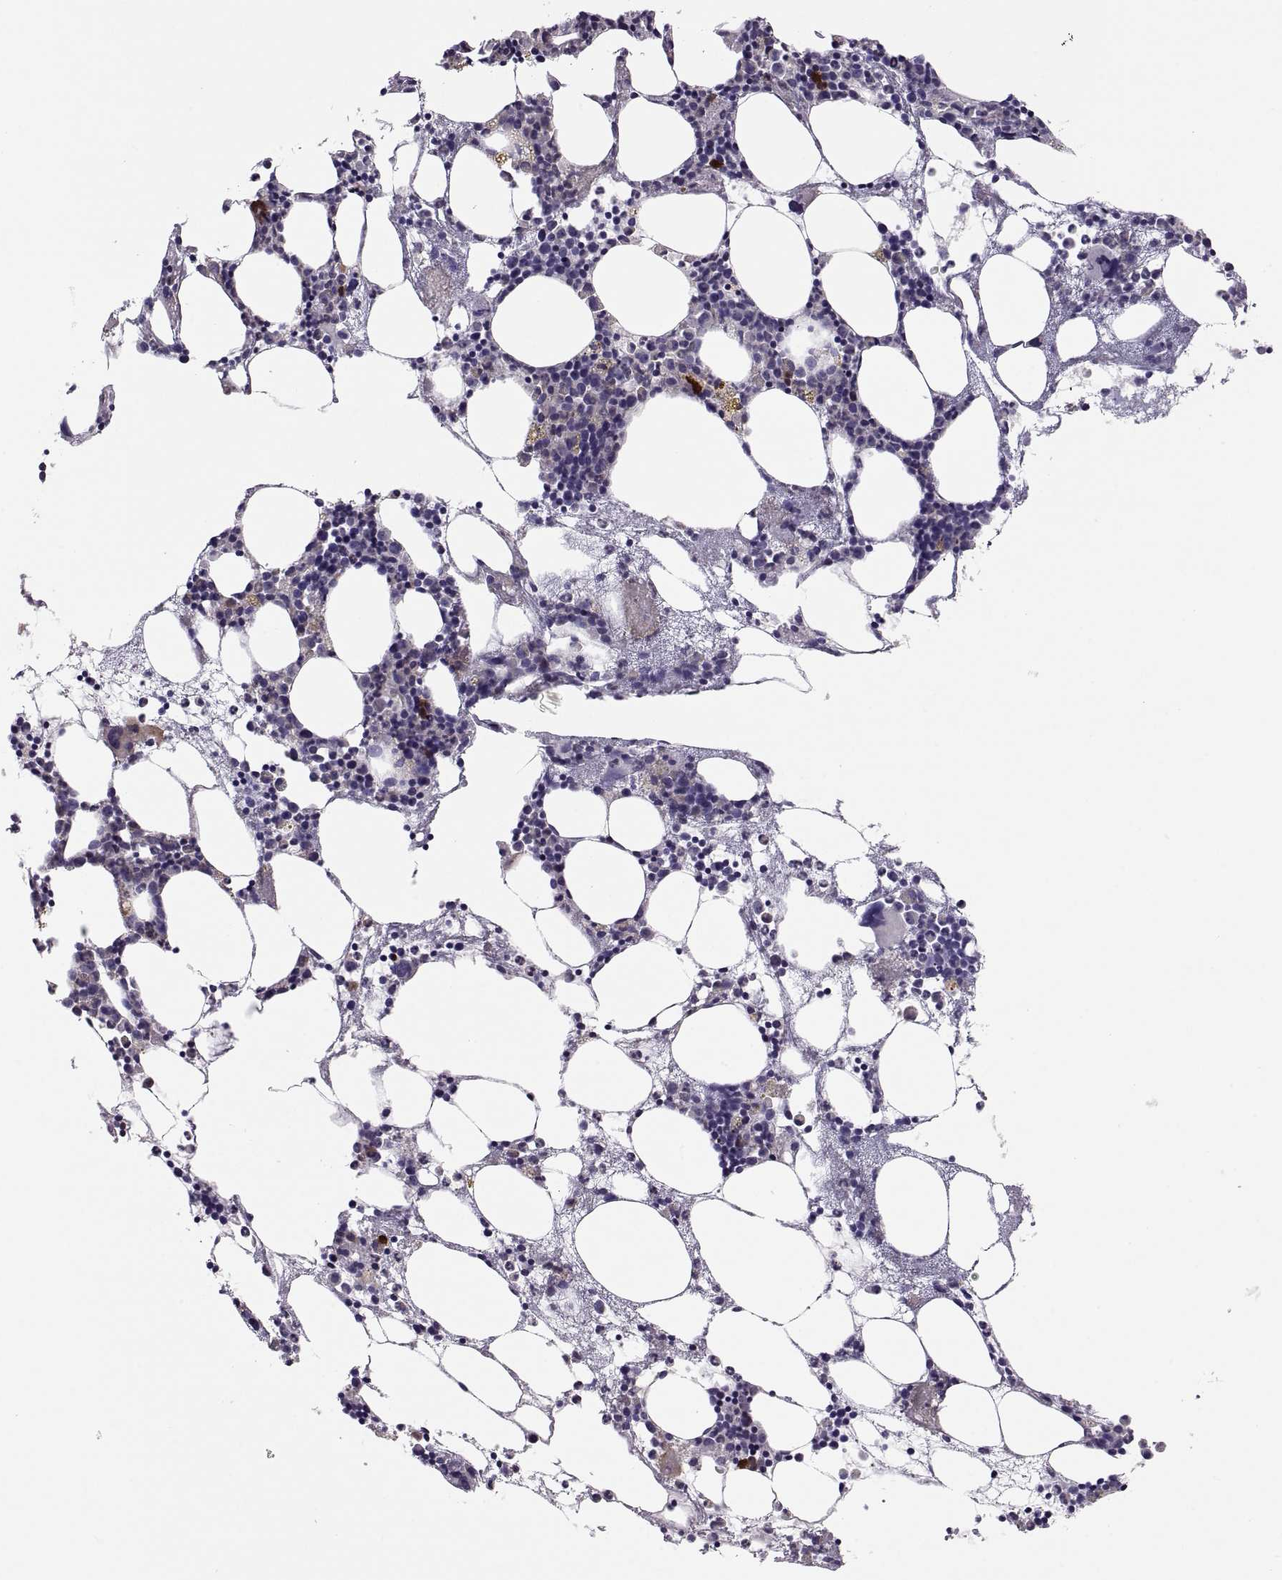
{"staining": {"intensity": "strong", "quantity": "<25%", "location": "cytoplasmic/membranous"}, "tissue": "bone marrow", "cell_type": "Hematopoietic cells", "image_type": "normal", "snomed": [{"axis": "morphology", "description": "Normal tissue, NOS"}, {"axis": "topography", "description": "Bone marrow"}], "caption": "Normal bone marrow was stained to show a protein in brown. There is medium levels of strong cytoplasmic/membranous expression in approximately <25% of hematopoietic cells.", "gene": "SPATA32", "patient": {"sex": "male", "age": 54}}